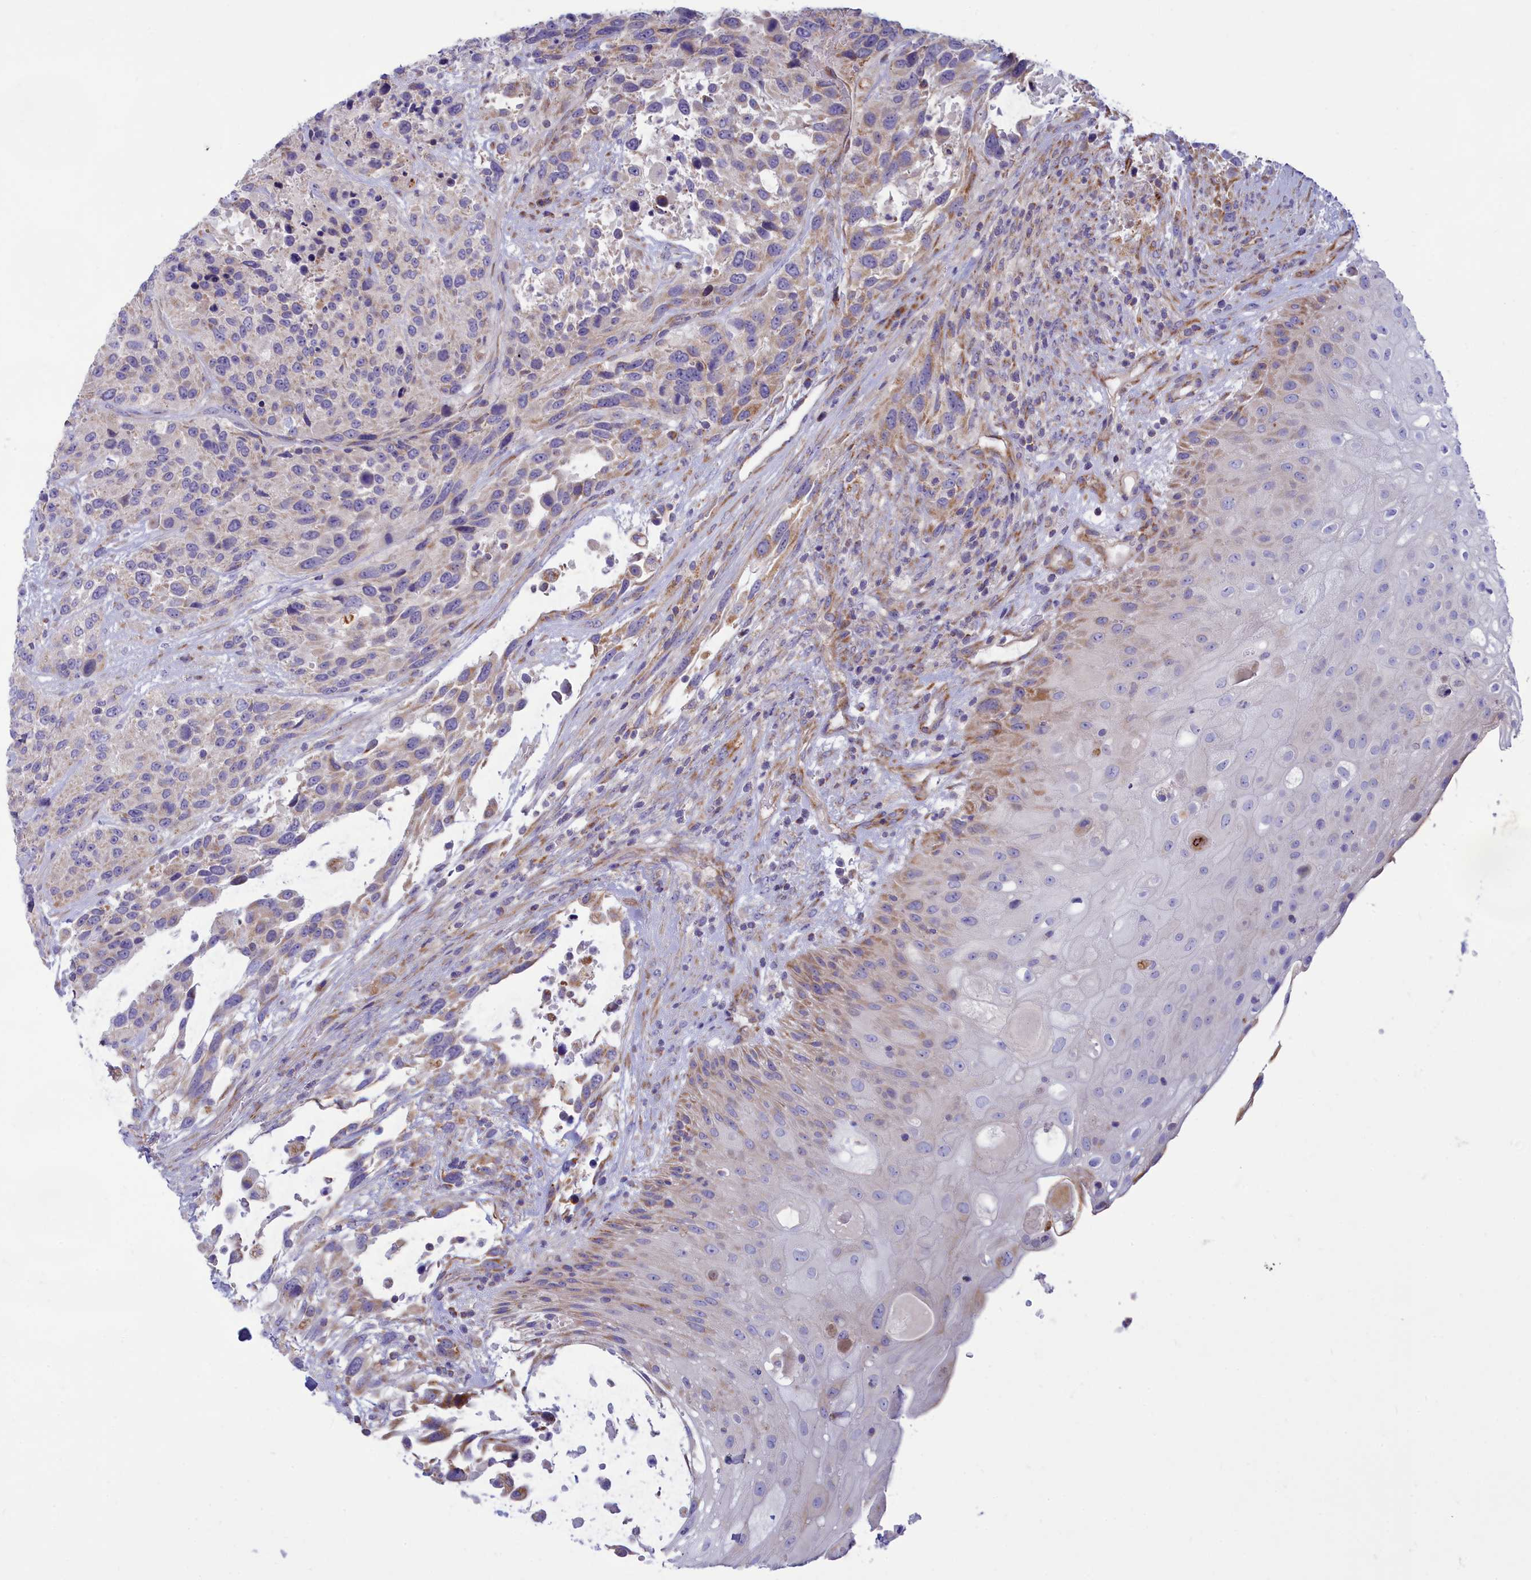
{"staining": {"intensity": "moderate", "quantity": "25%-75%", "location": "cytoplasmic/membranous"}, "tissue": "urothelial cancer", "cell_type": "Tumor cells", "image_type": "cancer", "snomed": [{"axis": "morphology", "description": "Urothelial carcinoma, High grade"}, {"axis": "topography", "description": "Urinary bladder"}], "caption": "There is medium levels of moderate cytoplasmic/membranous positivity in tumor cells of urothelial carcinoma (high-grade), as demonstrated by immunohistochemical staining (brown color).", "gene": "TMEM30B", "patient": {"sex": "female", "age": 70}}